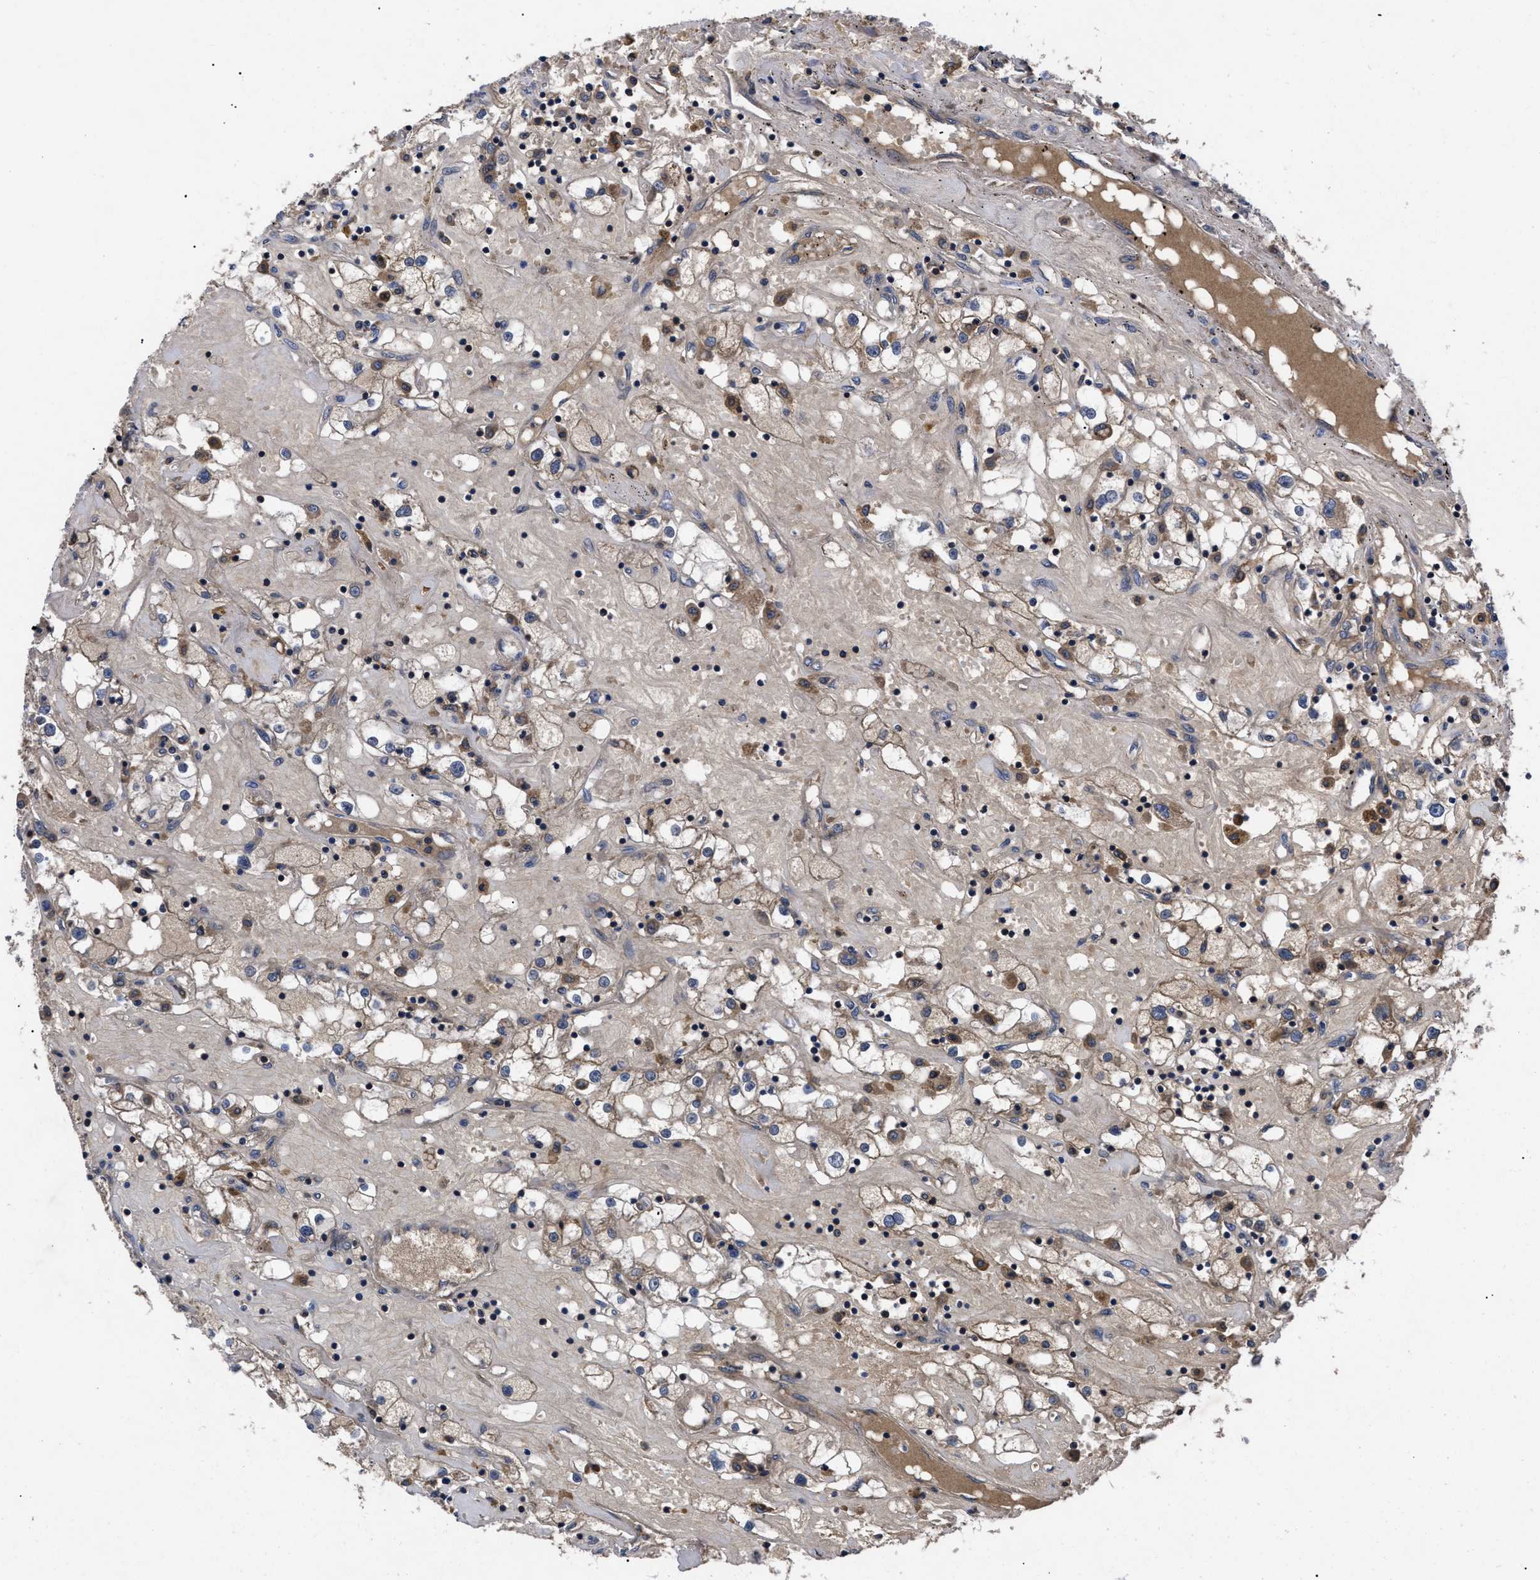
{"staining": {"intensity": "moderate", "quantity": "<25%", "location": "cytoplasmic/membranous"}, "tissue": "renal cancer", "cell_type": "Tumor cells", "image_type": "cancer", "snomed": [{"axis": "morphology", "description": "Adenocarcinoma, NOS"}, {"axis": "topography", "description": "Kidney"}], "caption": "There is low levels of moderate cytoplasmic/membranous staining in tumor cells of renal cancer (adenocarcinoma), as demonstrated by immunohistochemical staining (brown color).", "gene": "LRRC3", "patient": {"sex": "male", "age": 56}}